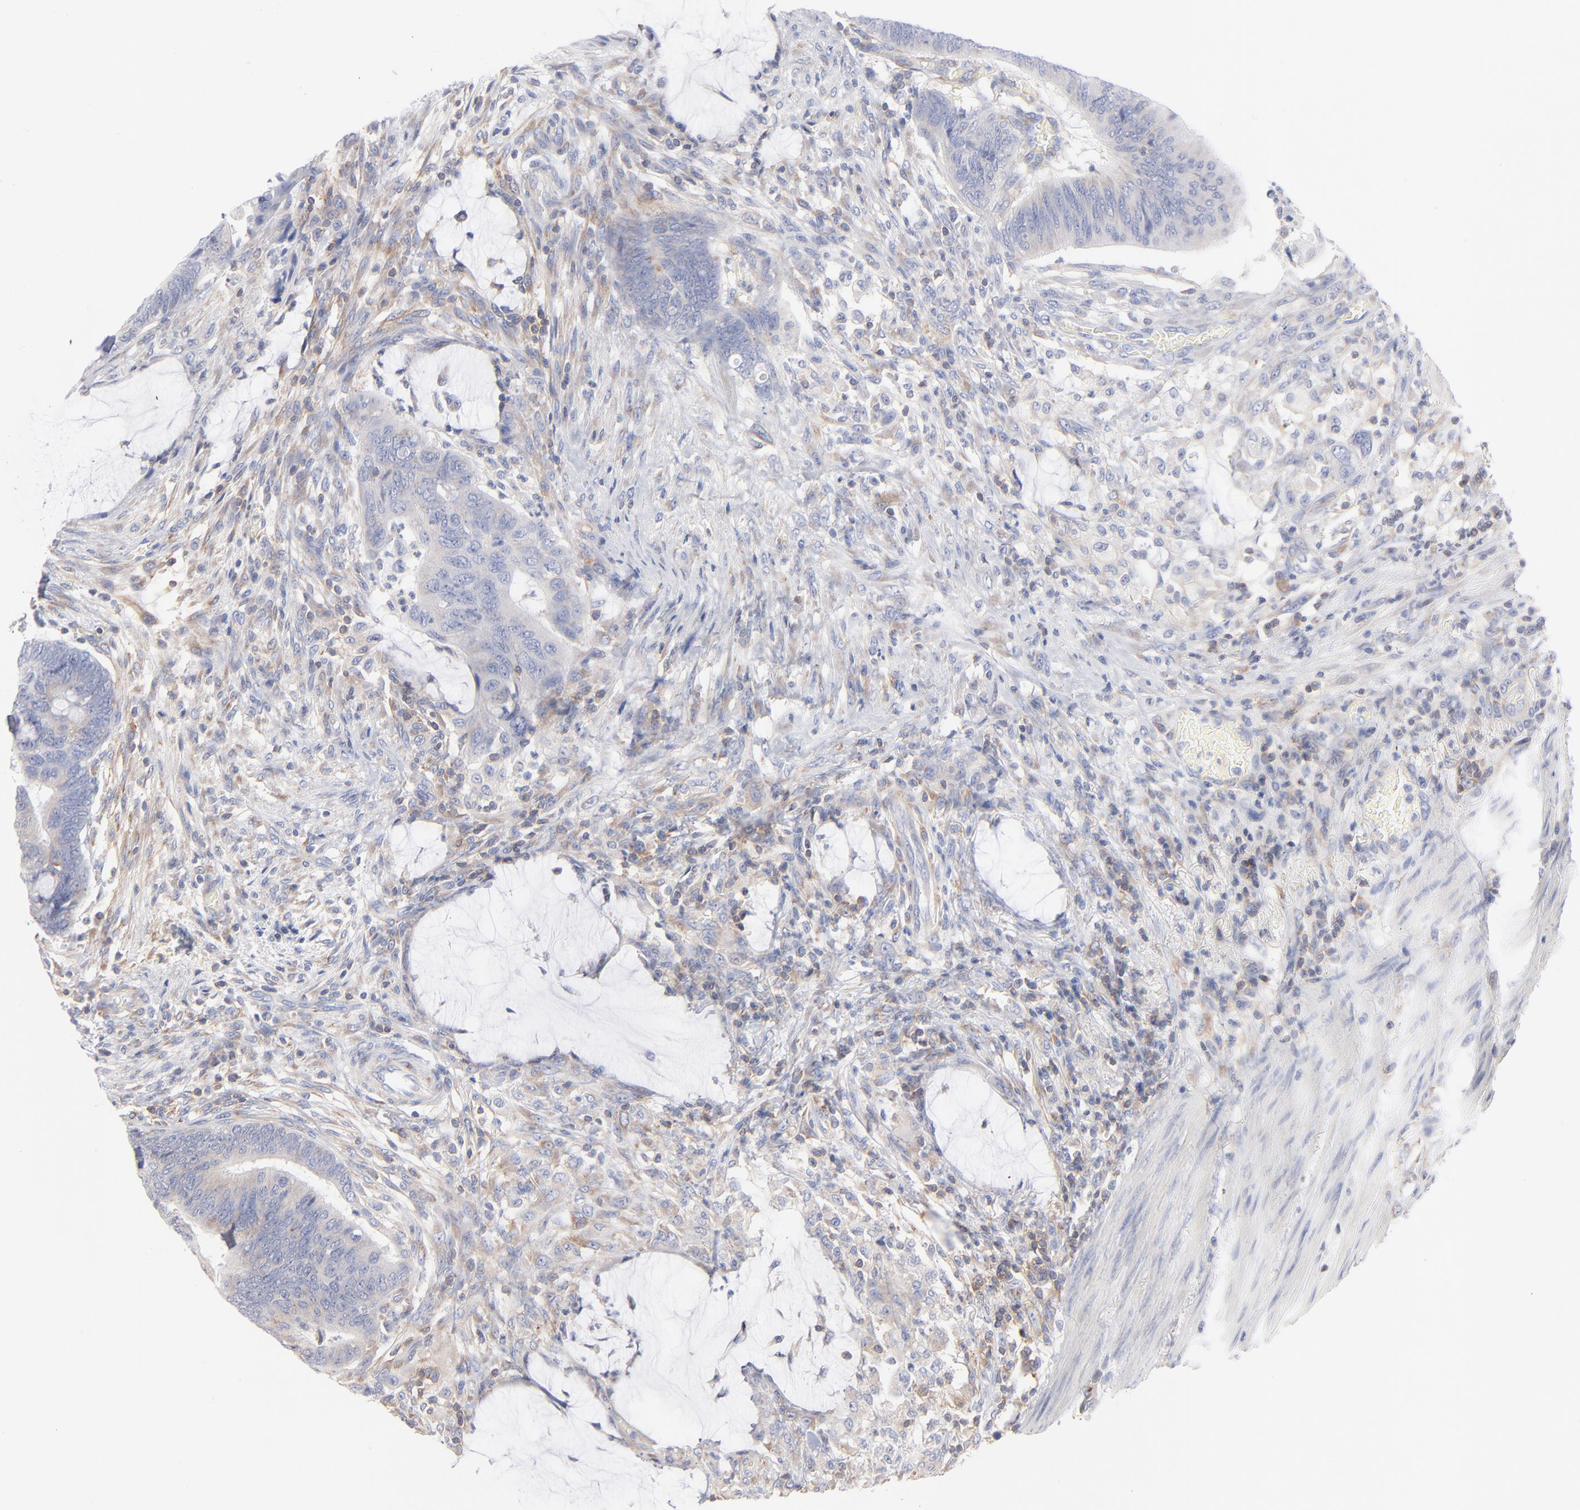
{"staining": {"intensity": "negative", "quantity": "none", "location": "none"}, "tissue": "colorectal cancer", "cell_type": "Tumor cells", "image_type": "cancer", "snomed": [{"axis": "morphology", "description": "Normal tissue, NOS"}, {"axis": "morphology", "description": "Adenocarcinoma, NOS"}, {"axis": "topography", "description": "Rectum"}], "caption": "This photomicrograph is of colorectal cancer (adenocarcinoma) stained with IHC to label a protein in brown with the nuclei are counter-stained blue. There is no expression in tumor cells.", "gene": "SEPTIN6", "patient": {"sex": "male", "age": 92}}